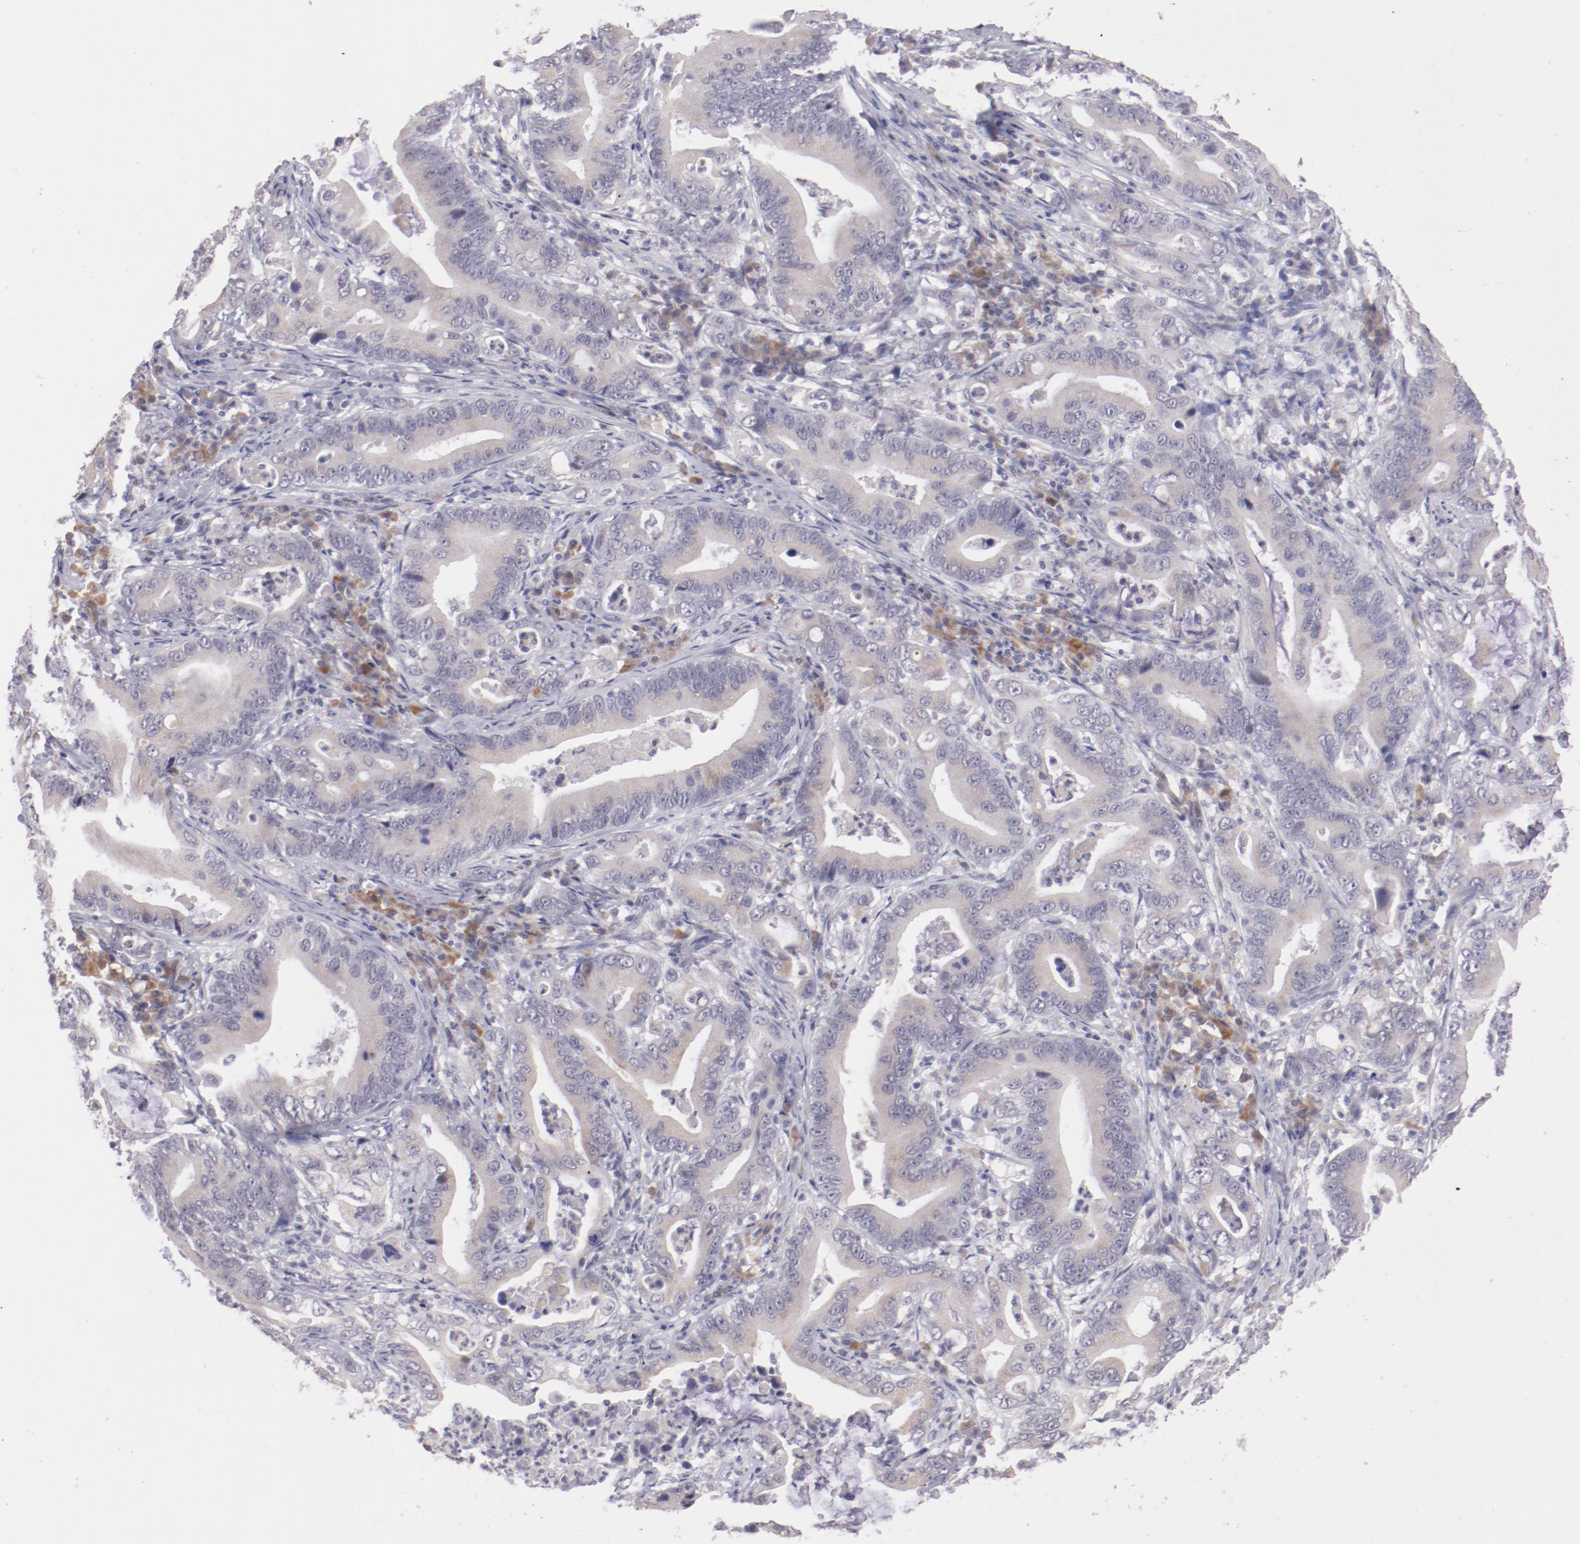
{"staining": {"intensity": "weak", "quantity": ">75%", "location": "cytoplasmic/membranous"}, "tissue": "stomach cancer", "cell_type": "Tumor cells", "image_type": "cancer", "snomed": [{"axis": "morphology", "description": "Adenocarcinoma, NOS"}, {"axis": "topography", "description": "Stomach, upper"}], "caption": "Approximately >75% of tumor cells in human adenocarcinoma (stomach) exhibit weak cytoplasmic/membranous protein positivity as visualized by brown immunohistochemical staining.", "gene": "TRAF3", "patient": {"sex": "male", "age": 63}}